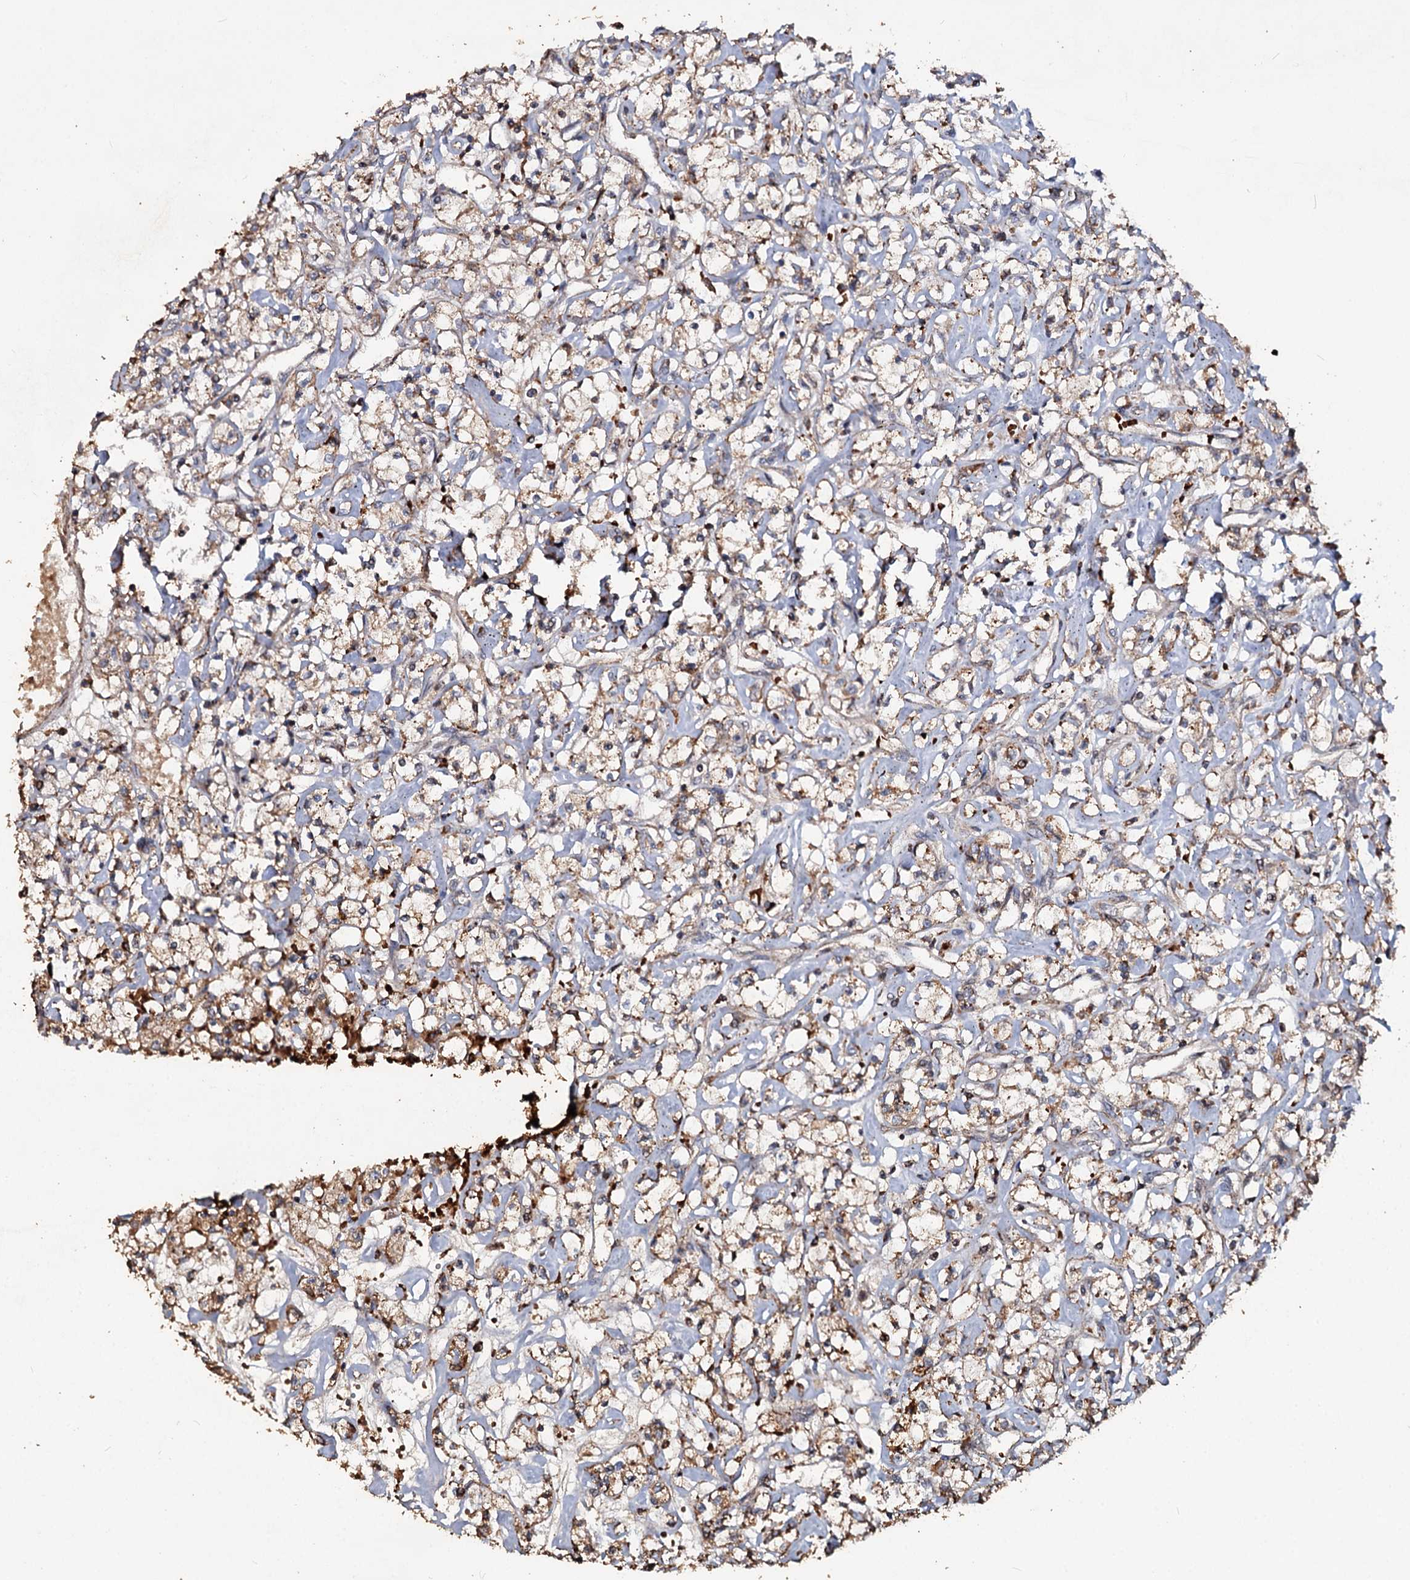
{"staining": {"intensity": "moderate", "quantity": "<25%", "location": "cytoplasmic/membranous"}, "tissue": "renal cancer", "cell_type": "Tumor cells", "image_type": "cancer", "snomed": [{"axis": "morphology", "description": "Adenocarcinoma, NOS"}, {"axis": "topography", "description": "Kidney"}], "caption": "Tumor cells exhibit moderate cytoplasmic/membranous staining in approximately <25% of cells in adenocarcinoma (renal).", "gene": "NOTCH2NLA", "patient": {"sex": "female", "age": 59}}